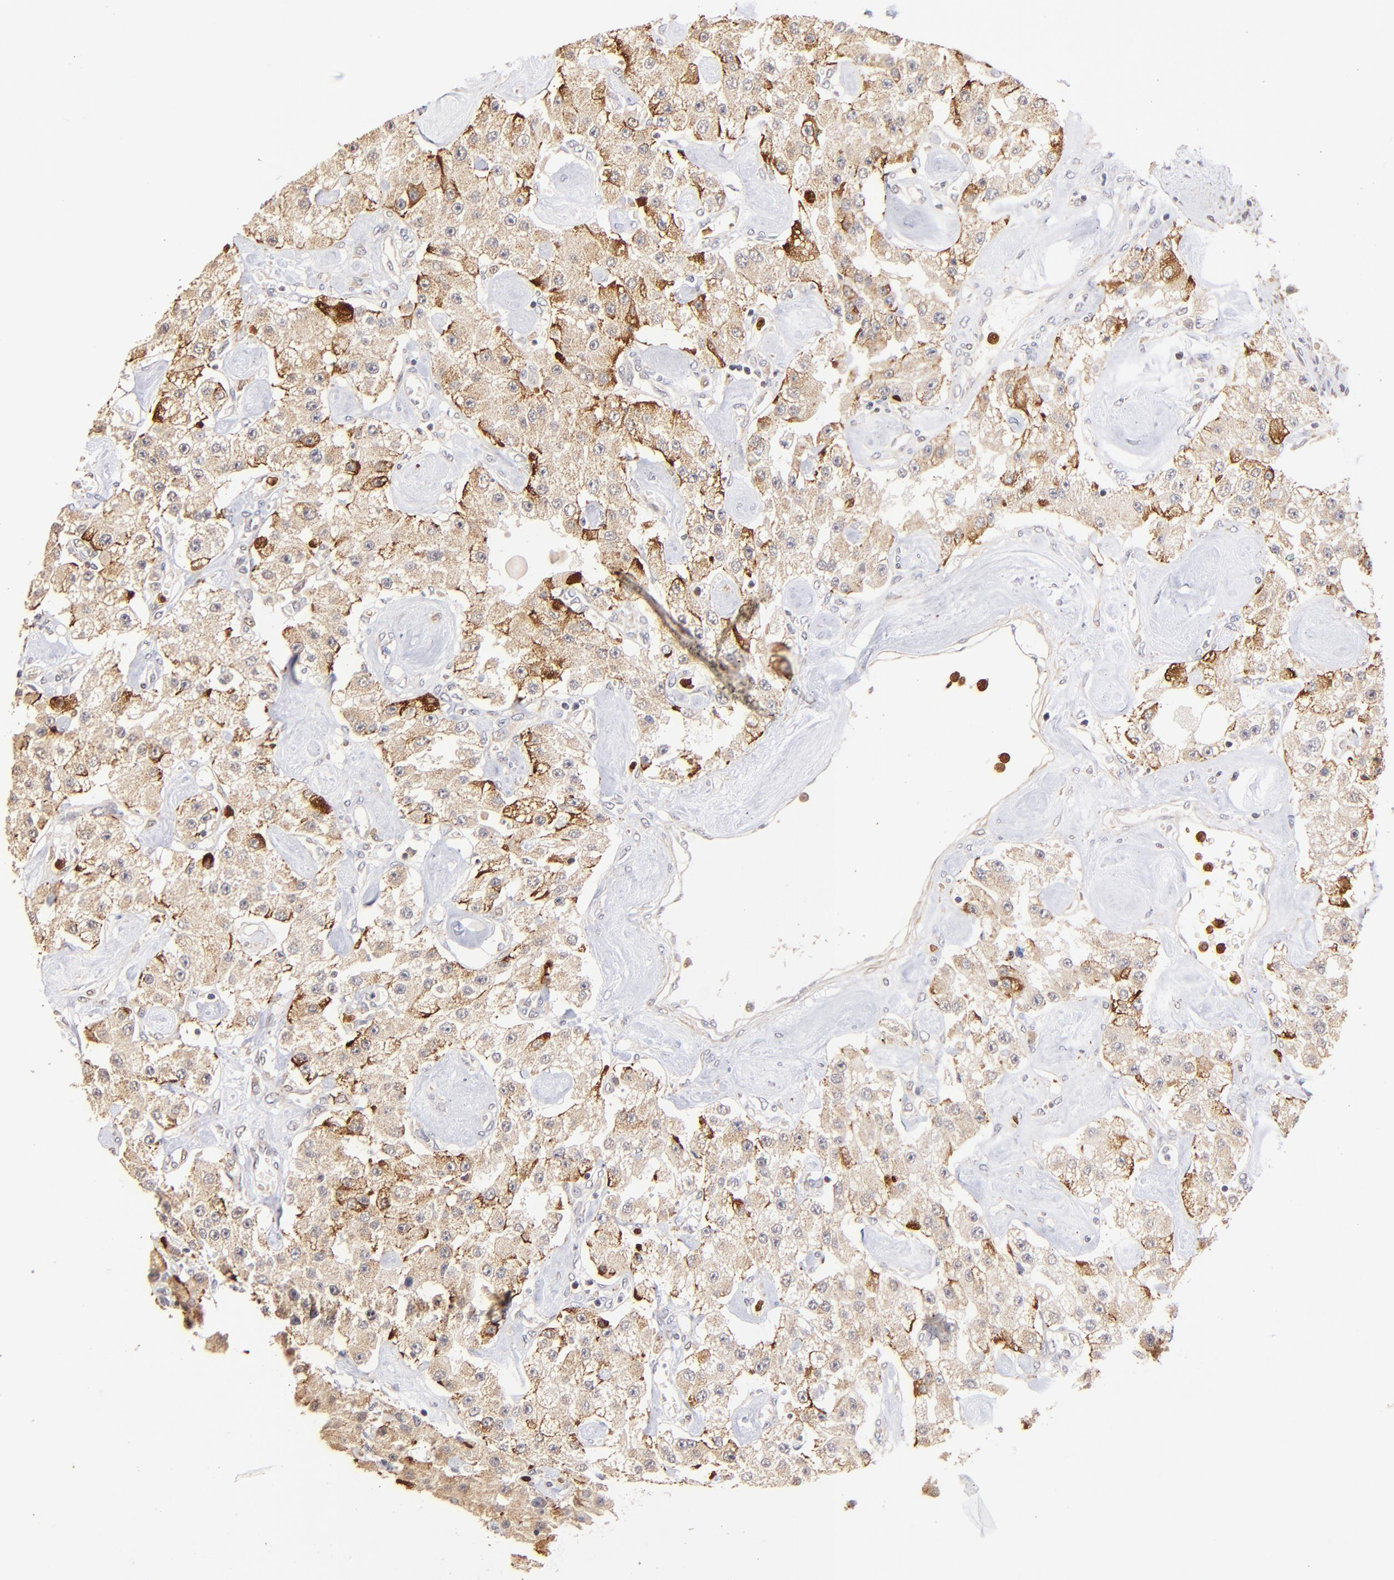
{"staining": {"intensity": "moderate", "quantity": ">75%", "location": "cytoplasmic/membranous"}, "tissue": "carcinoid", "cell_type": "Tumor cells", "image_type": "cancer", "snomed": [{"axis": "morphology", "description": "Carcinoid, malignant, NOS"}, {"axis": "topography", "description": "Pancreas"}], "caption": "Human carcinoid stained with a protein marker reveals moderate staining in tumor cells.", "gene": "BBOF1", "patient": {"sex": "male", "age": 41}}